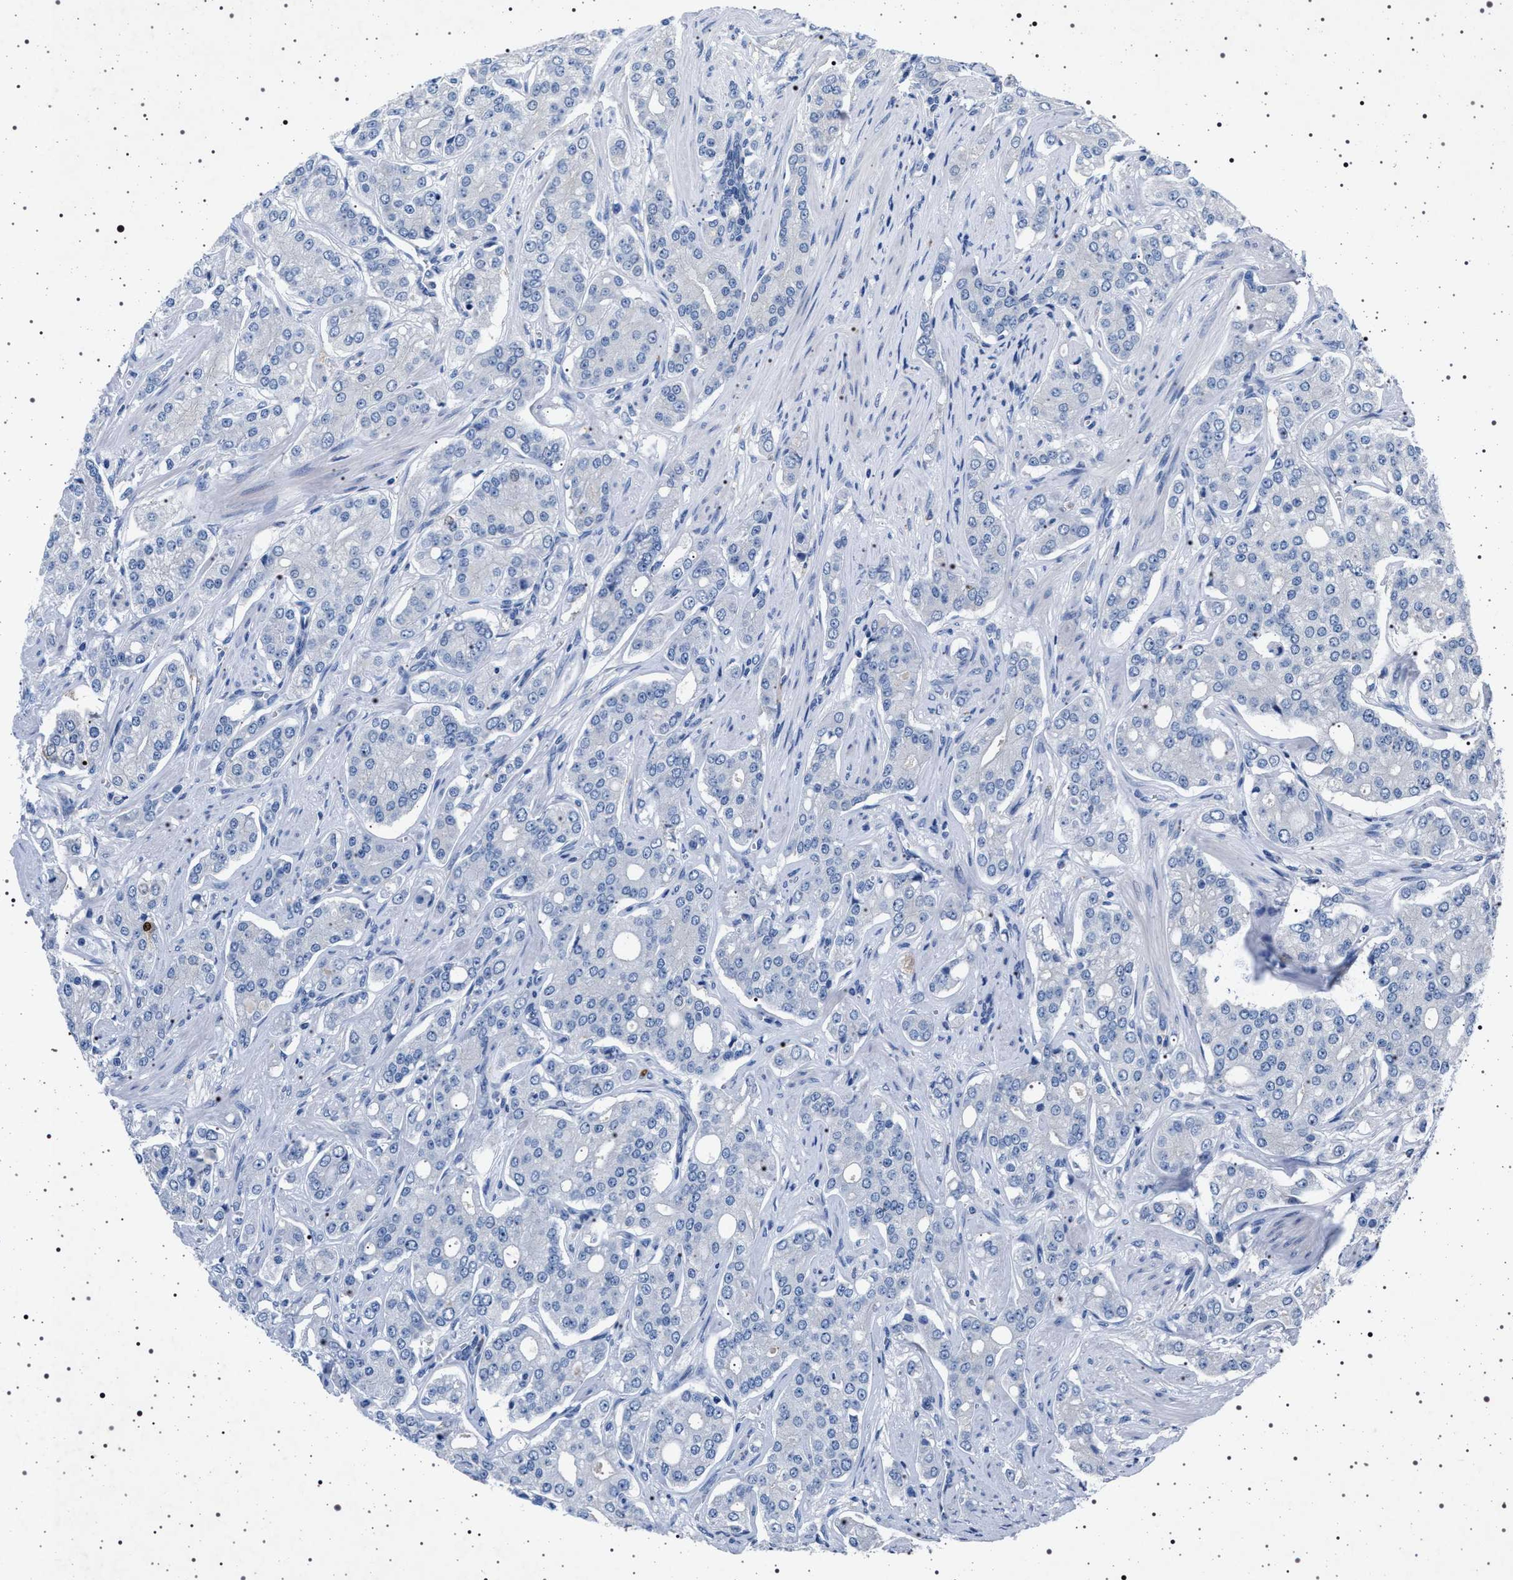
{"staining": {"intensity": "negative", "quantity": "none", "location": "none"}, "tissue": "prostate cancer", "cell_type": "Tumor cells", "image_type": "cancer", "snomed": [{"axis": "morphology", "description": "Adenocarcinoma, High grade"}, {"axis": "topography", "description": "Prostate"}], "caption": "IHC of human prostate cancer reveals no positivity in tumor cells.", "gene": "NAT9", "patient": {"sex": "male", "age": 71}}